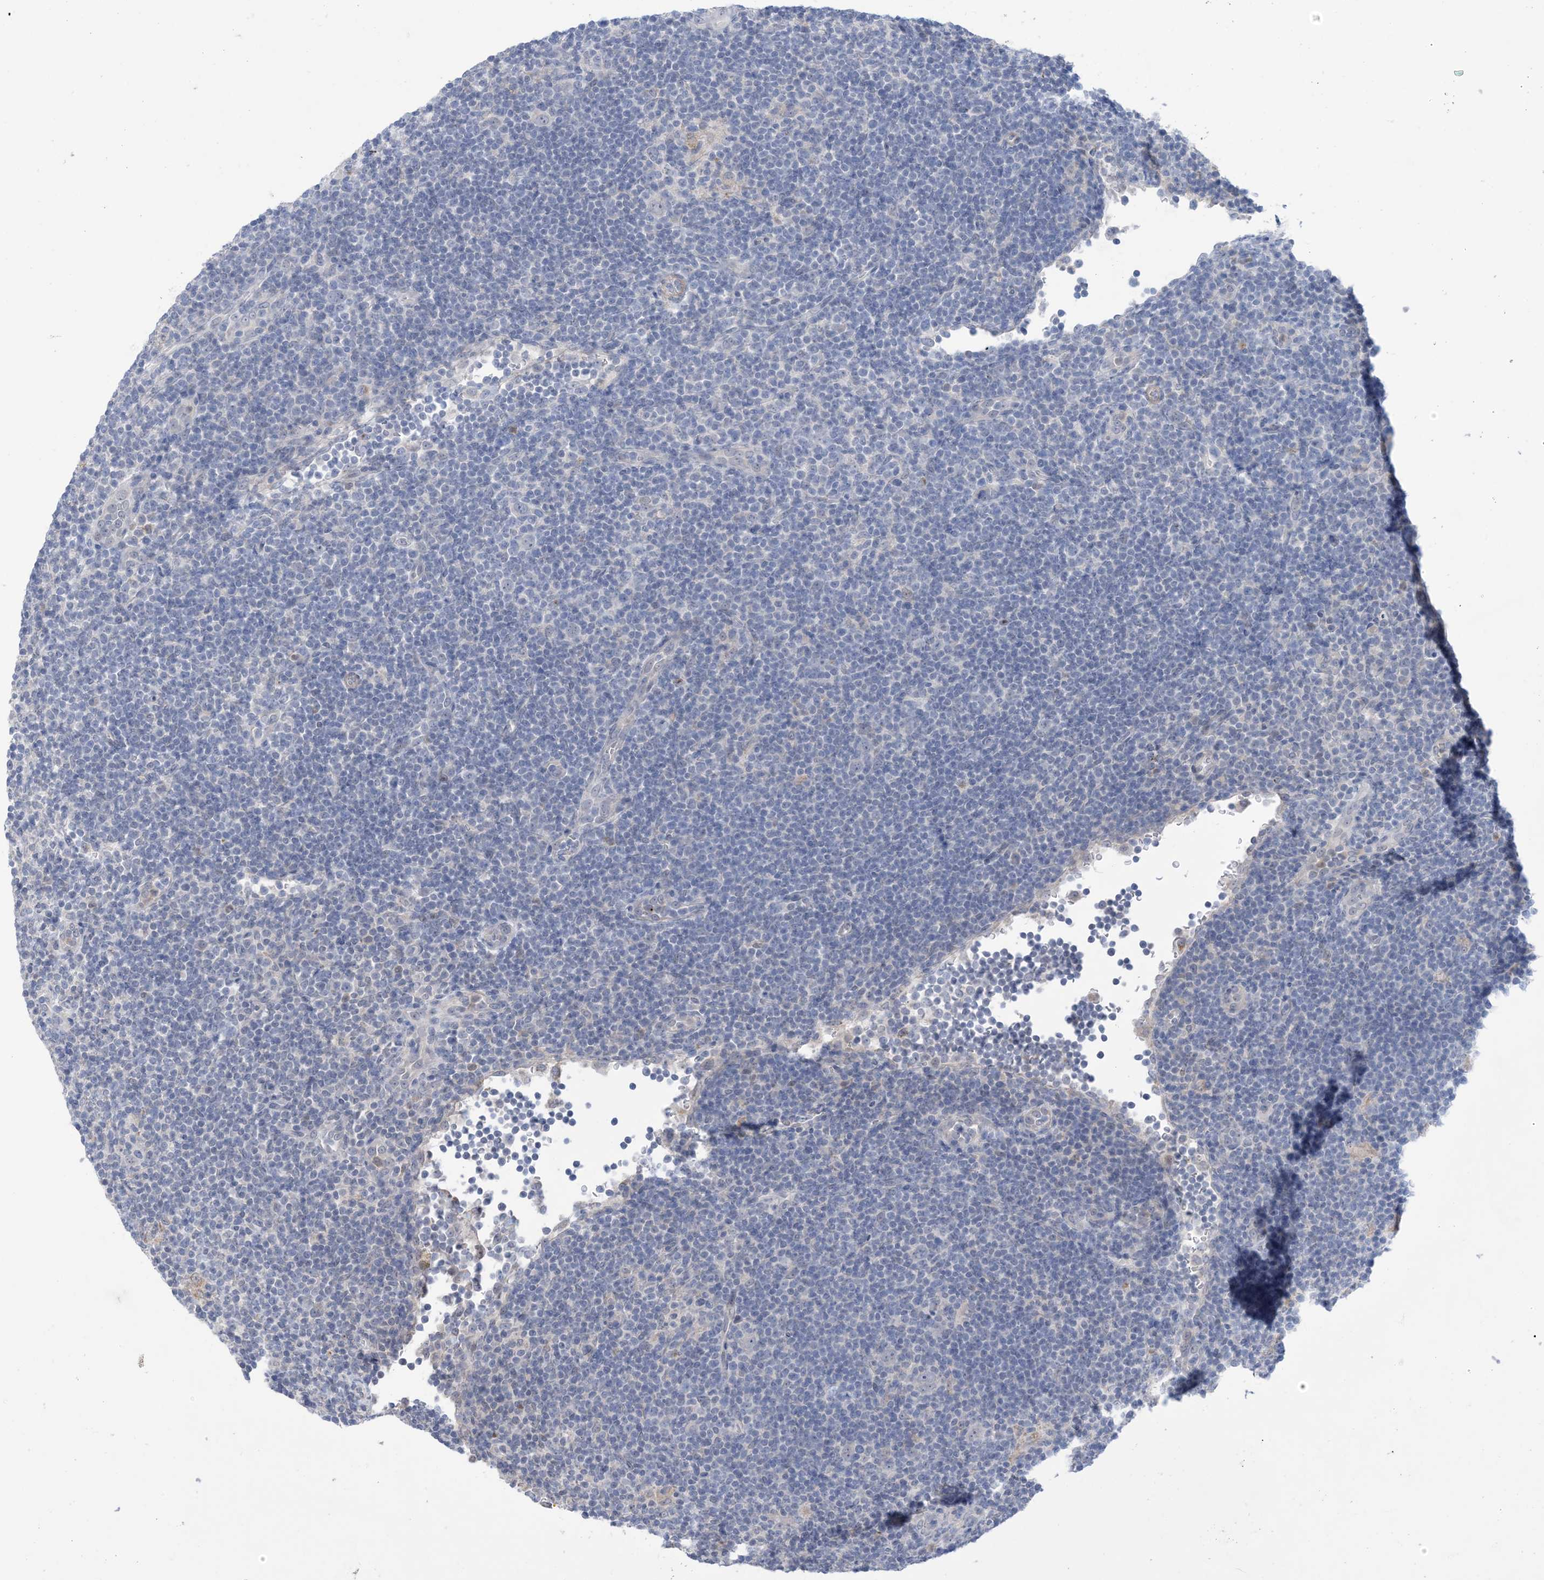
{"staining": {"intensity": "negative", "quantity": "none", "location": "none"}, "tissue": "lymphoma", "cell_type": "Tumor cells", "image_type": "cancer", "snomed": [{"axis": "morphology", "description": "Hodgkin's disease, NOS"}, {"axis": "topography", "description": "Lymph node"}], "caption": "DAB (3,3'-diaminobenzidine) immunohistochemical staining of lymphoma shows no significant positivity in tumor cells.", "gene": "TTYH1", "patient": {"sex": "female", "age": 57}}